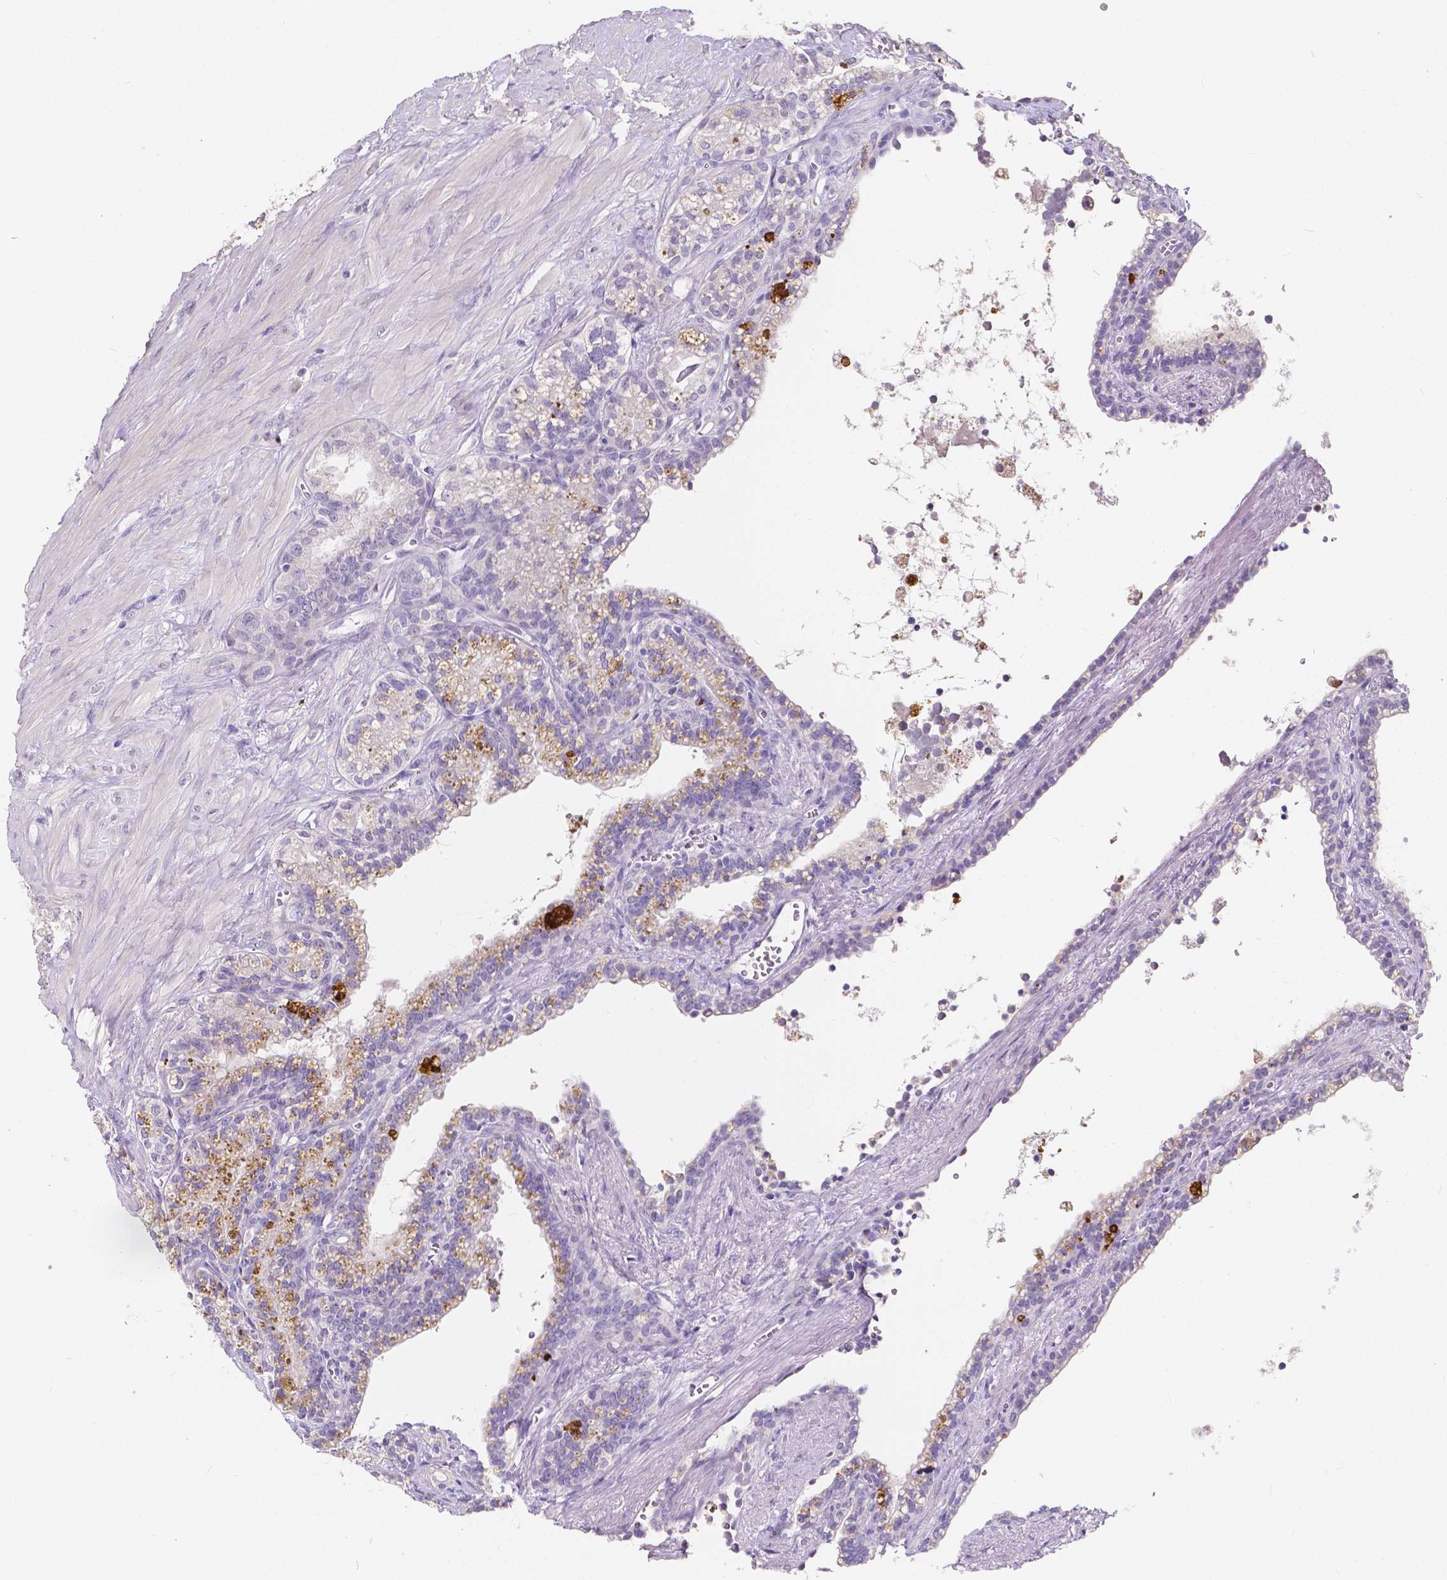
{"staining": {"intensity": "negative", "quantity": "none", "location": "none"}, "tissue": "seminal vesicle", "cell_type": "Glandular cells", "image_type": "normal", "snomed": [{"axis": "morphology", "description": "Normal tissue, NOS"}, {"axis": "morphology", "description": "Urothelial carcinoma, NOS"}, {"axis": "topography", "description": "Urinary bladder"}, {"axis": "topography", "description": "Seminal veicle"}], "caption": "The micrograph shows no significant staining in glandular cells of seminal vesicle.", "gene": "ACP5", "patient": {"sex": "male", "age": 76}}